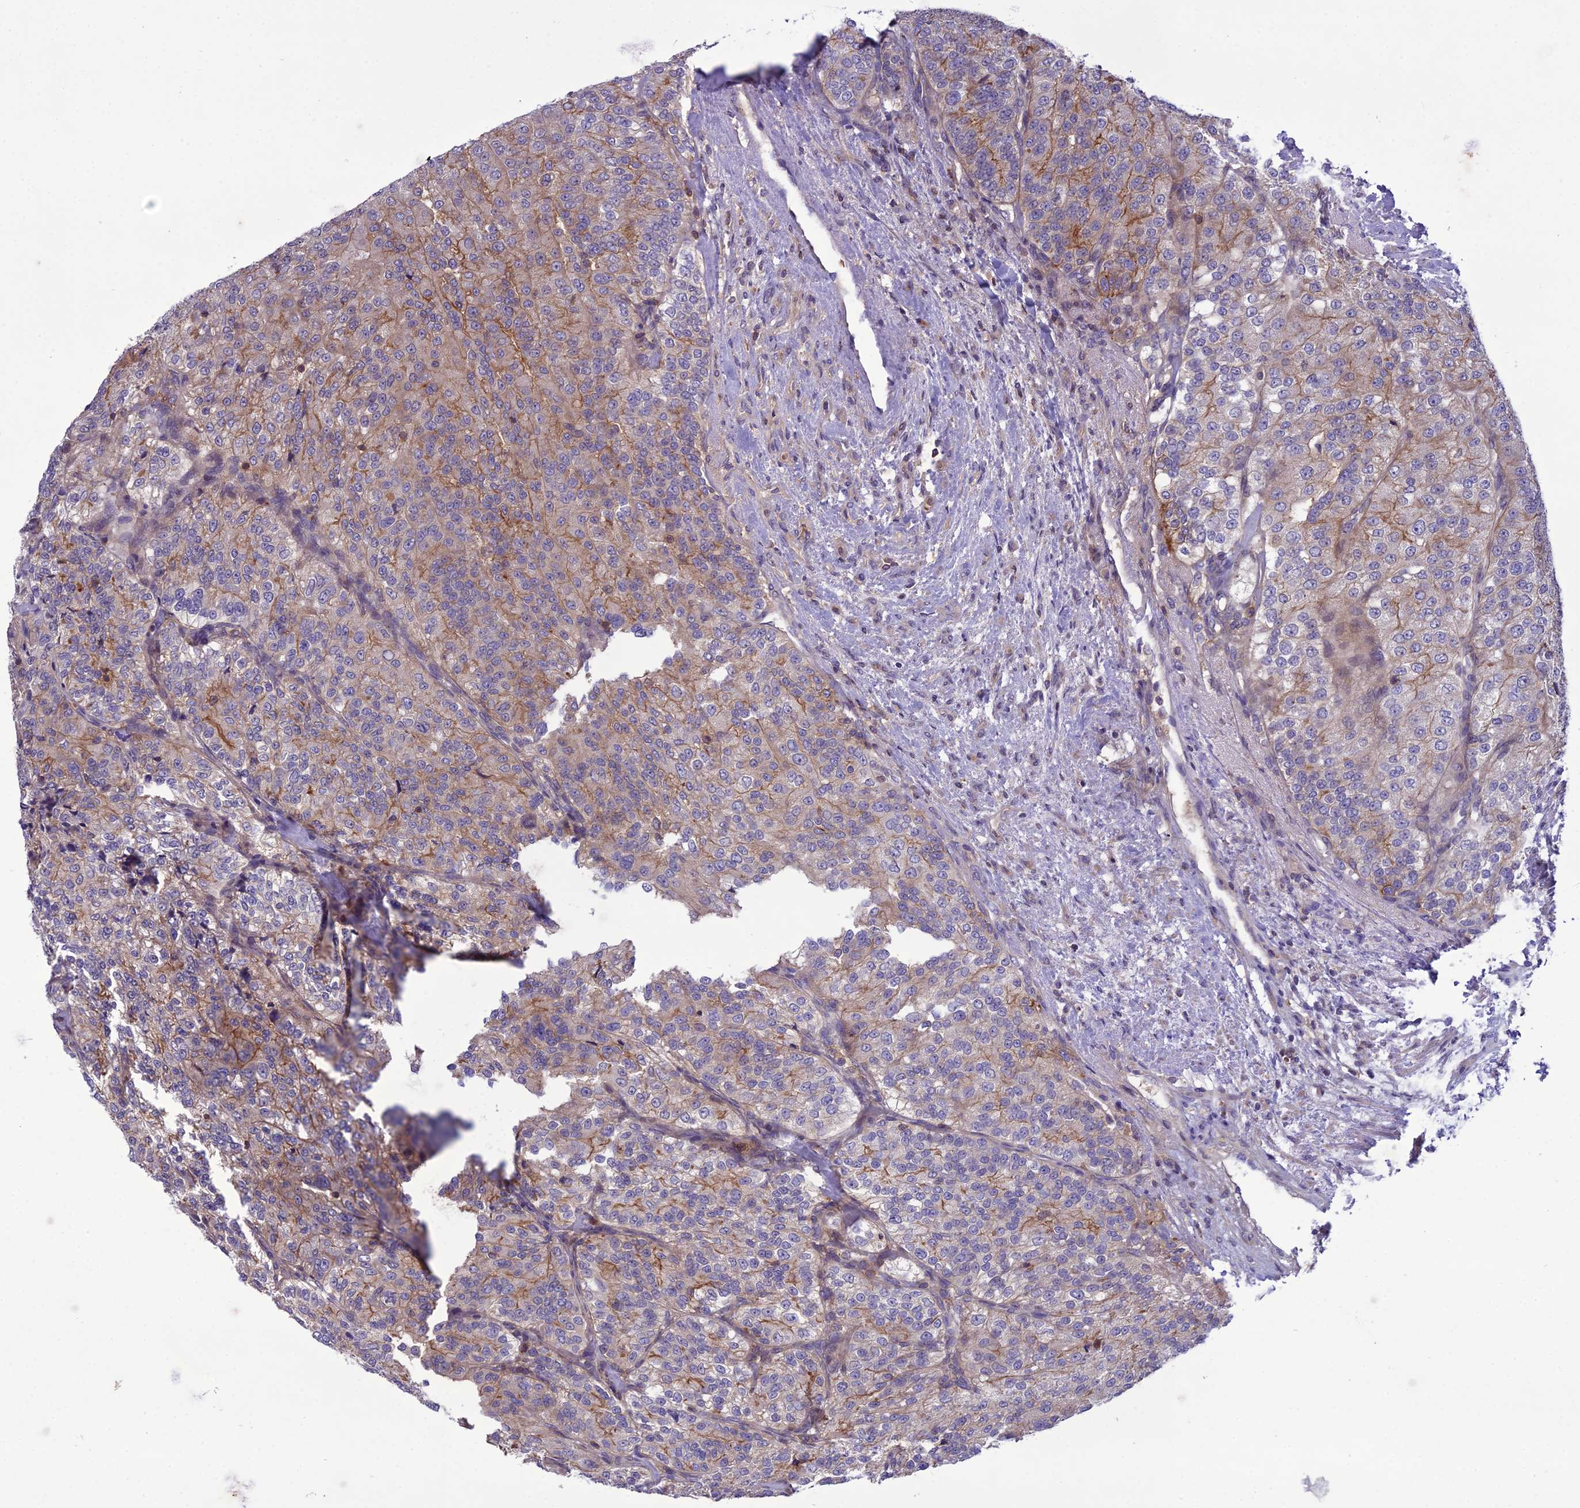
{"staining": {"intensity": "moderate", "quantity": "<25%", "location": "cytoplasmic/membranous"}, "tissue": "renal cancer", "cell_type": "Tumor cells", "image_type": "cancer", "snomed": [{"axis": "morphology", "description": "Adenocarcinoma, NOS"}, {"axis": "topography", "description": "Kidney"}], "caption": "Protein expression analysis of human renal adenocarcinoma reveals moderate cytoplasmic/membranous staining in approximately <25% of tumor cells. The staining is performed using DAB (3,3'-diaminobenzidine) brown chromogen to label protein expression. The nuclei are counter-stained blue using hematoxylin.", "gene": "GDF6", "patient": {"sex": "female", "age": 63}}